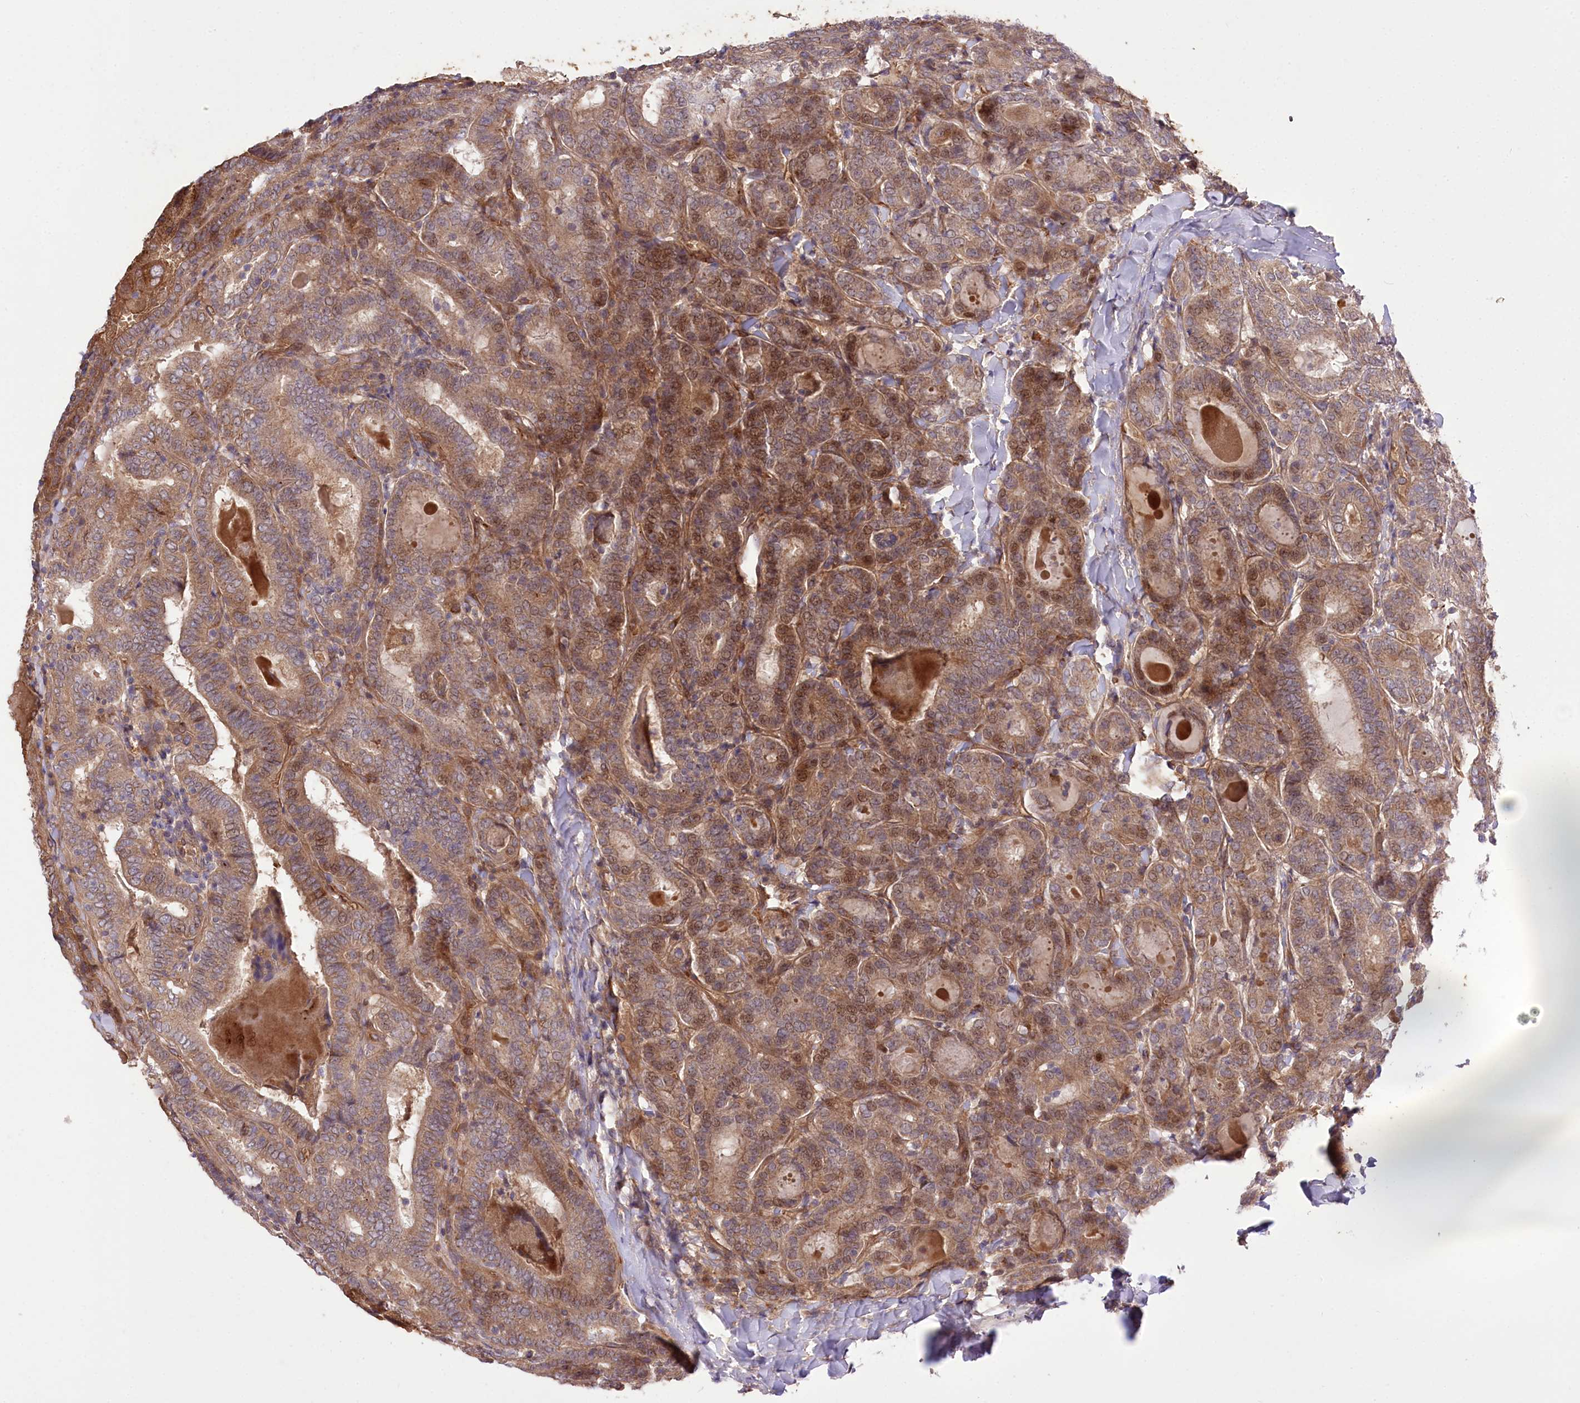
{"staining": {"intensity": "moderate", "quantity": ">75%", "location": "cytoplasmic/membranous,nuclear"}, "tissue": "thyroid cancer", "cell_type": "Tumor cells", "image_type": "cancer", "snomed": [{"axis": "morphology", "description": "Papillary adenocarcinoma, NOS"}, {"axis": "topography", "description": "Thyroid gland"}], "caption": "Brown immunohistochemical staining in human thyroid papillary adenocarcinoma exhibits moderate cytoplasmic/membranous and nuclear expression in about >75% of tumor cells.", "gene": "TRUB1", "patient": {"sex": "female", "age": 72}}